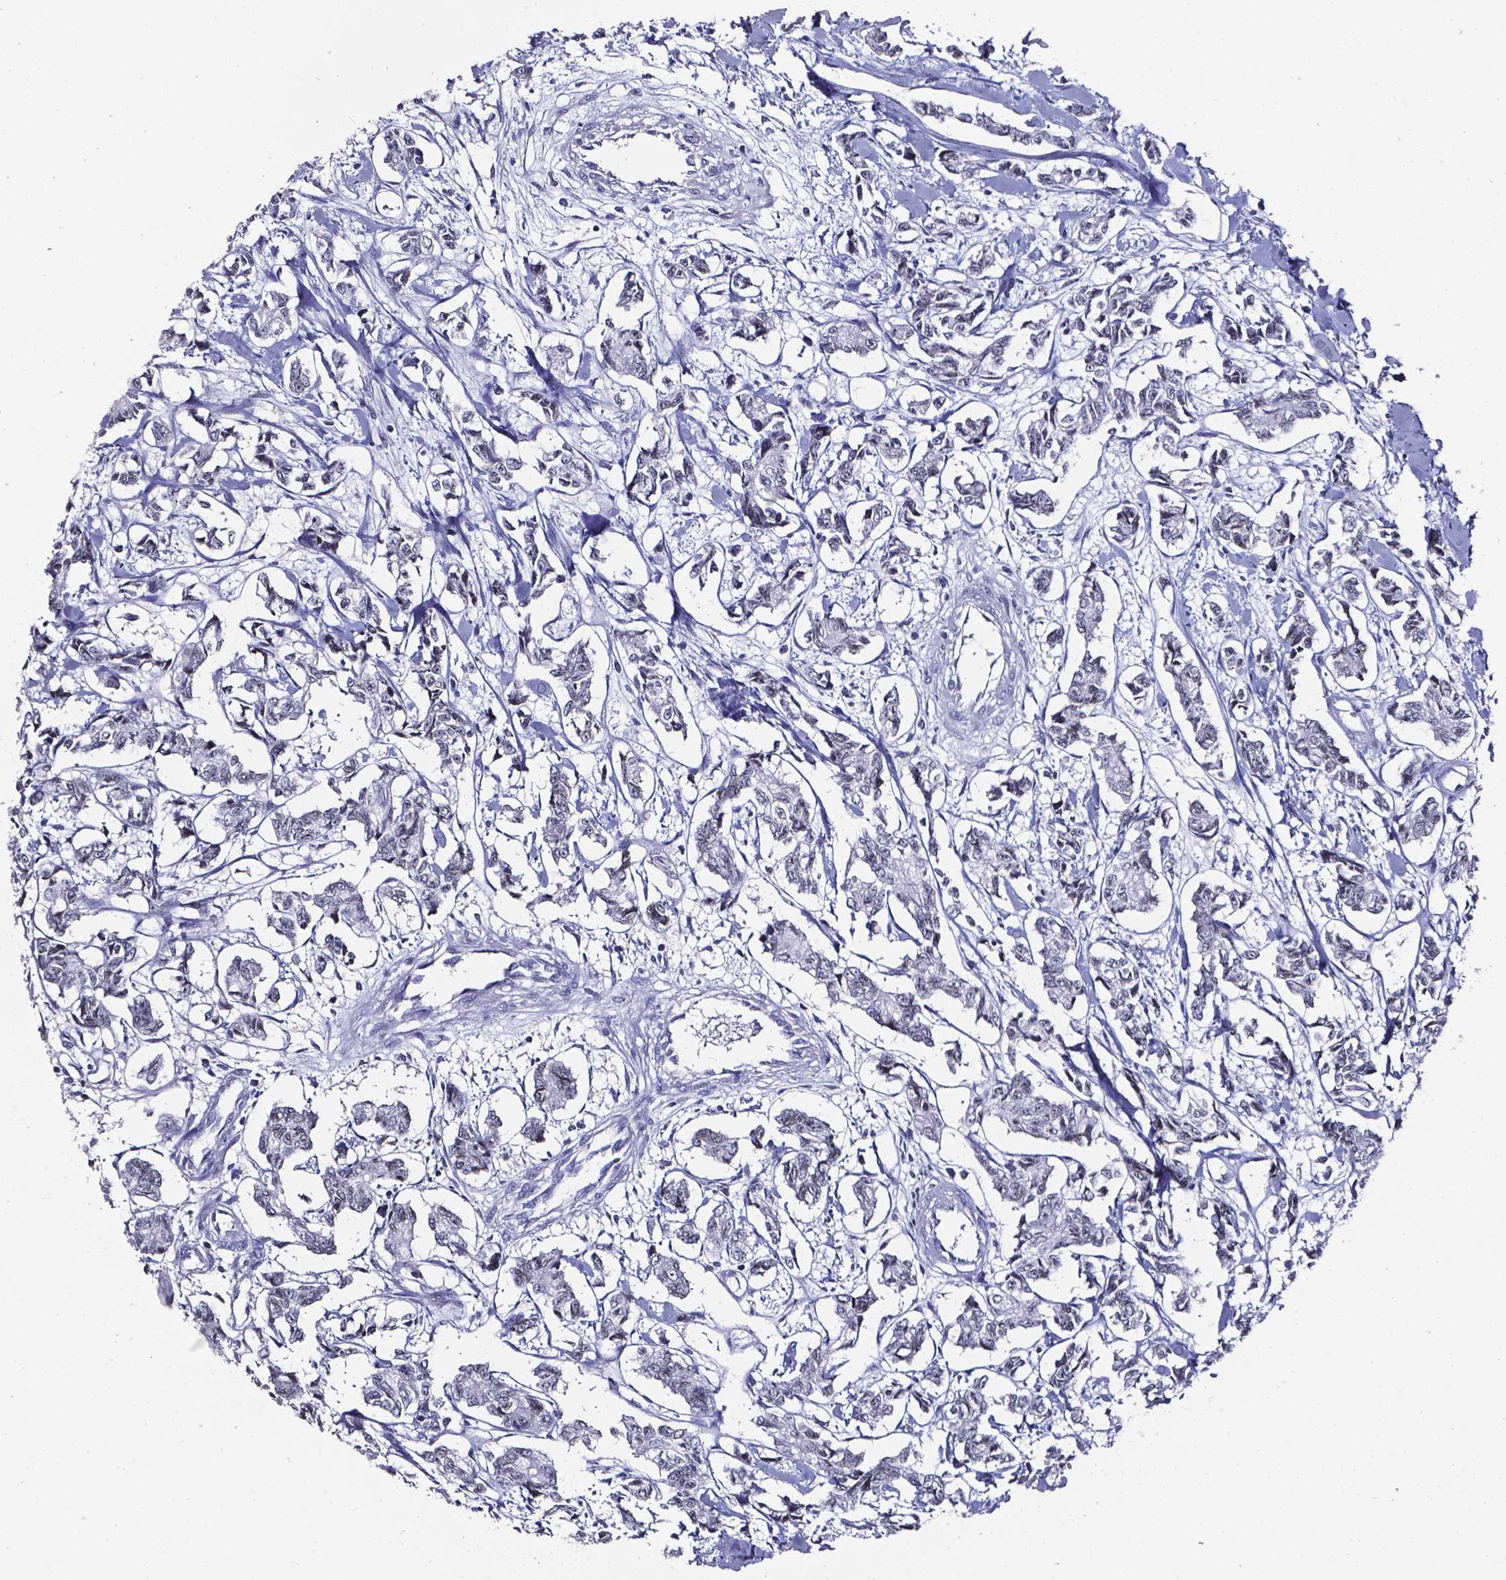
{"staining": {"intensity": "negative", "quantity": "none", "location": "none"}, "tissue": "carcinoid", "cell_type": "Tumor cells", "image_type": "cancer", "snomed": [{"axis": "morphology", "description": "Carcinoid, malignant, NOS"}, {"axis": "topography", "description": "Kidney"}], "caption": "Carcinoid was stained to show a protein in brown. There is no significant positivity in tumor cells.", "gene": "AKR1B10", "patient": {"sex": "female", "age": 41}}